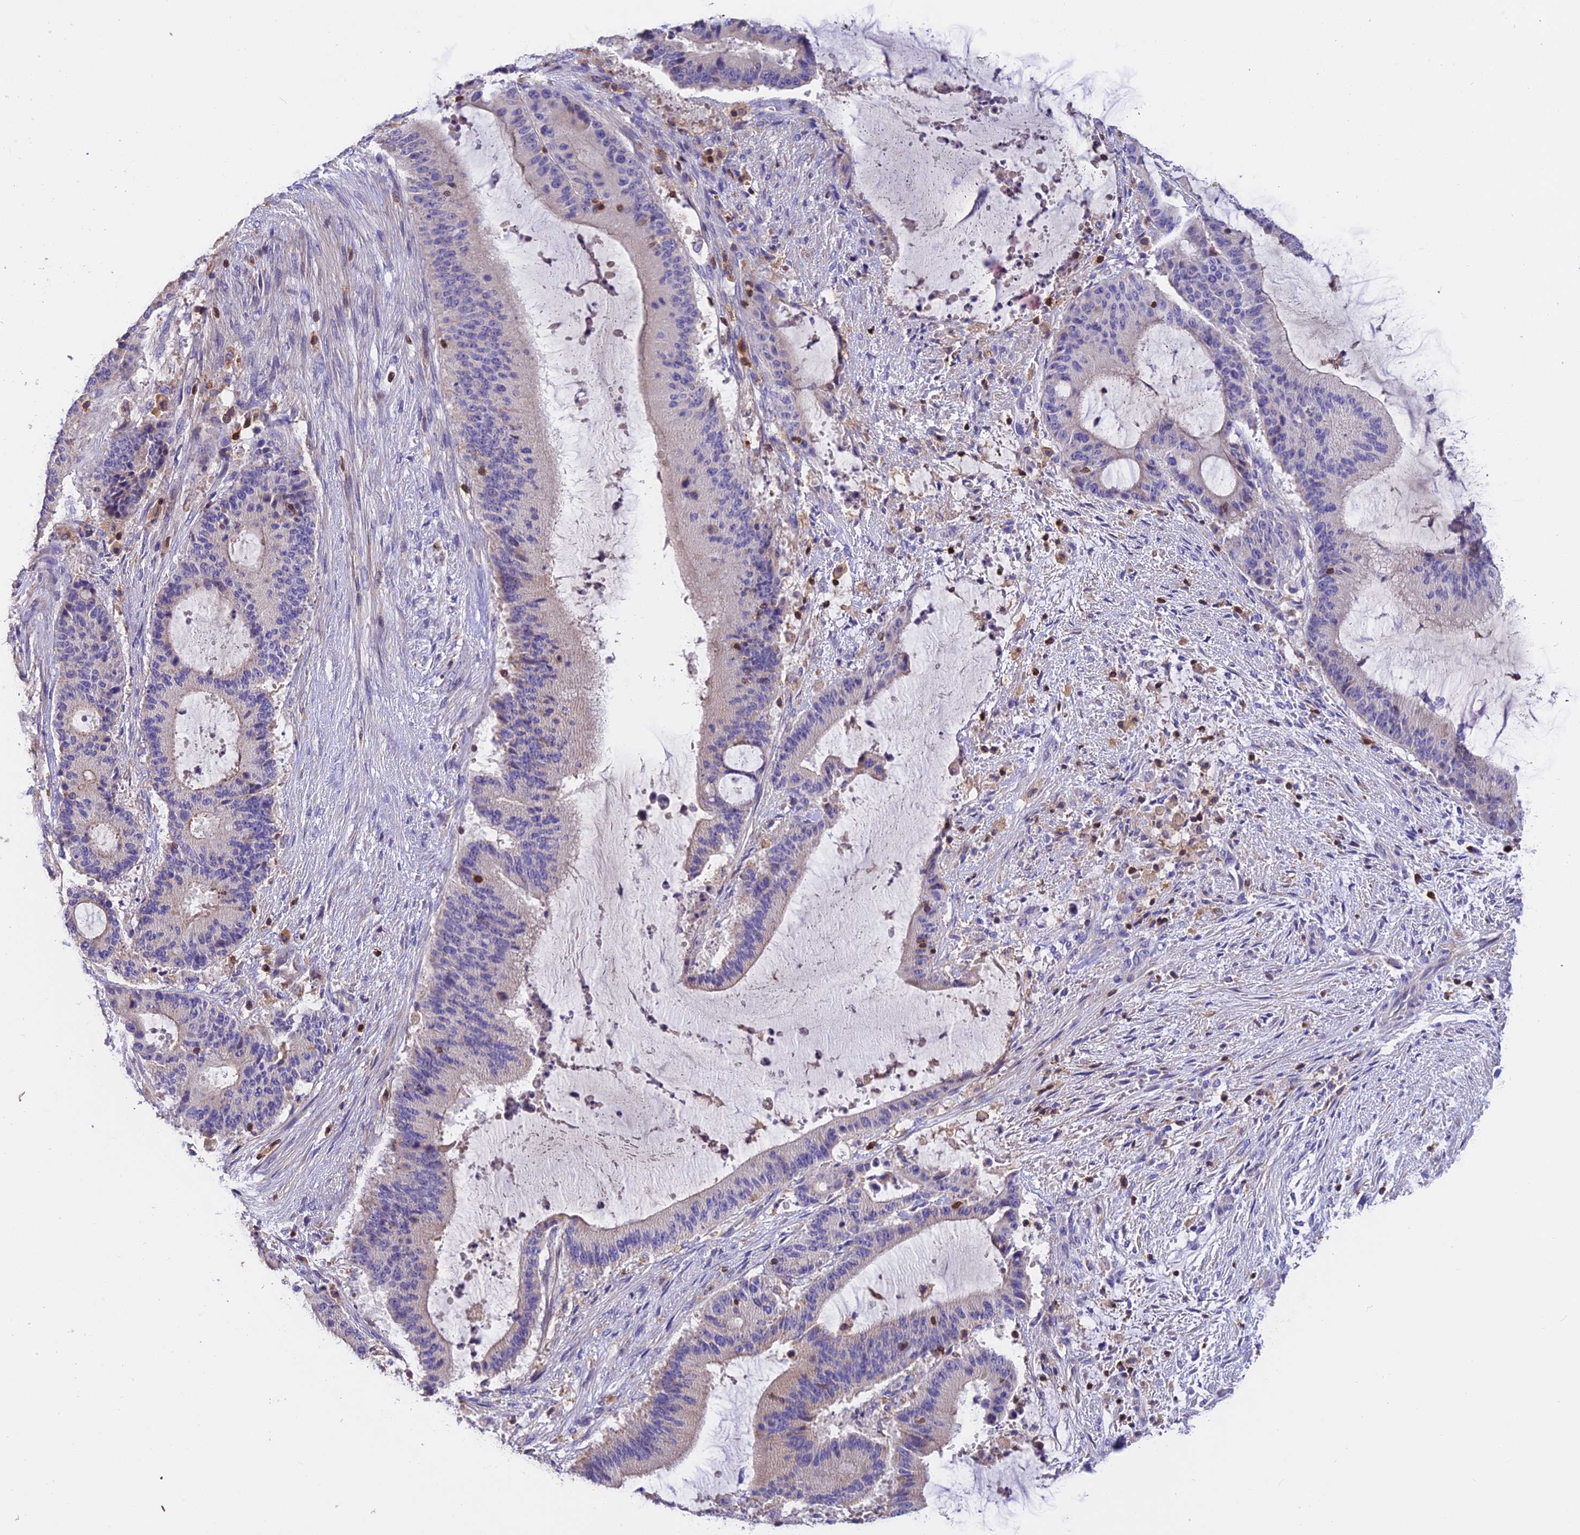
{"staining": {"intensity": "negative", "quantity": "none", "location": "none"}, "tissue": "liver cancer", "cell_type": "Tumor cells", "image_type": "cancer", "snomed": [{"axis": "morphology", "description": "Normal tissue, NOS"}, {"axis": "morphology", "description": "Cholangiocarcinoma"}, {"axis": "topography", "description": "Liver"}, {"axis": "topography", "description": "Peripheral nerve tissue"}], "caption": "A high-resolution histopathology image shows IHC staining of liver cancer (cholangiocarcinoma), which displays no significant expression in tumor cells.", "gene": "LPXN", "patient": {"sex": "female", "age": 73}}